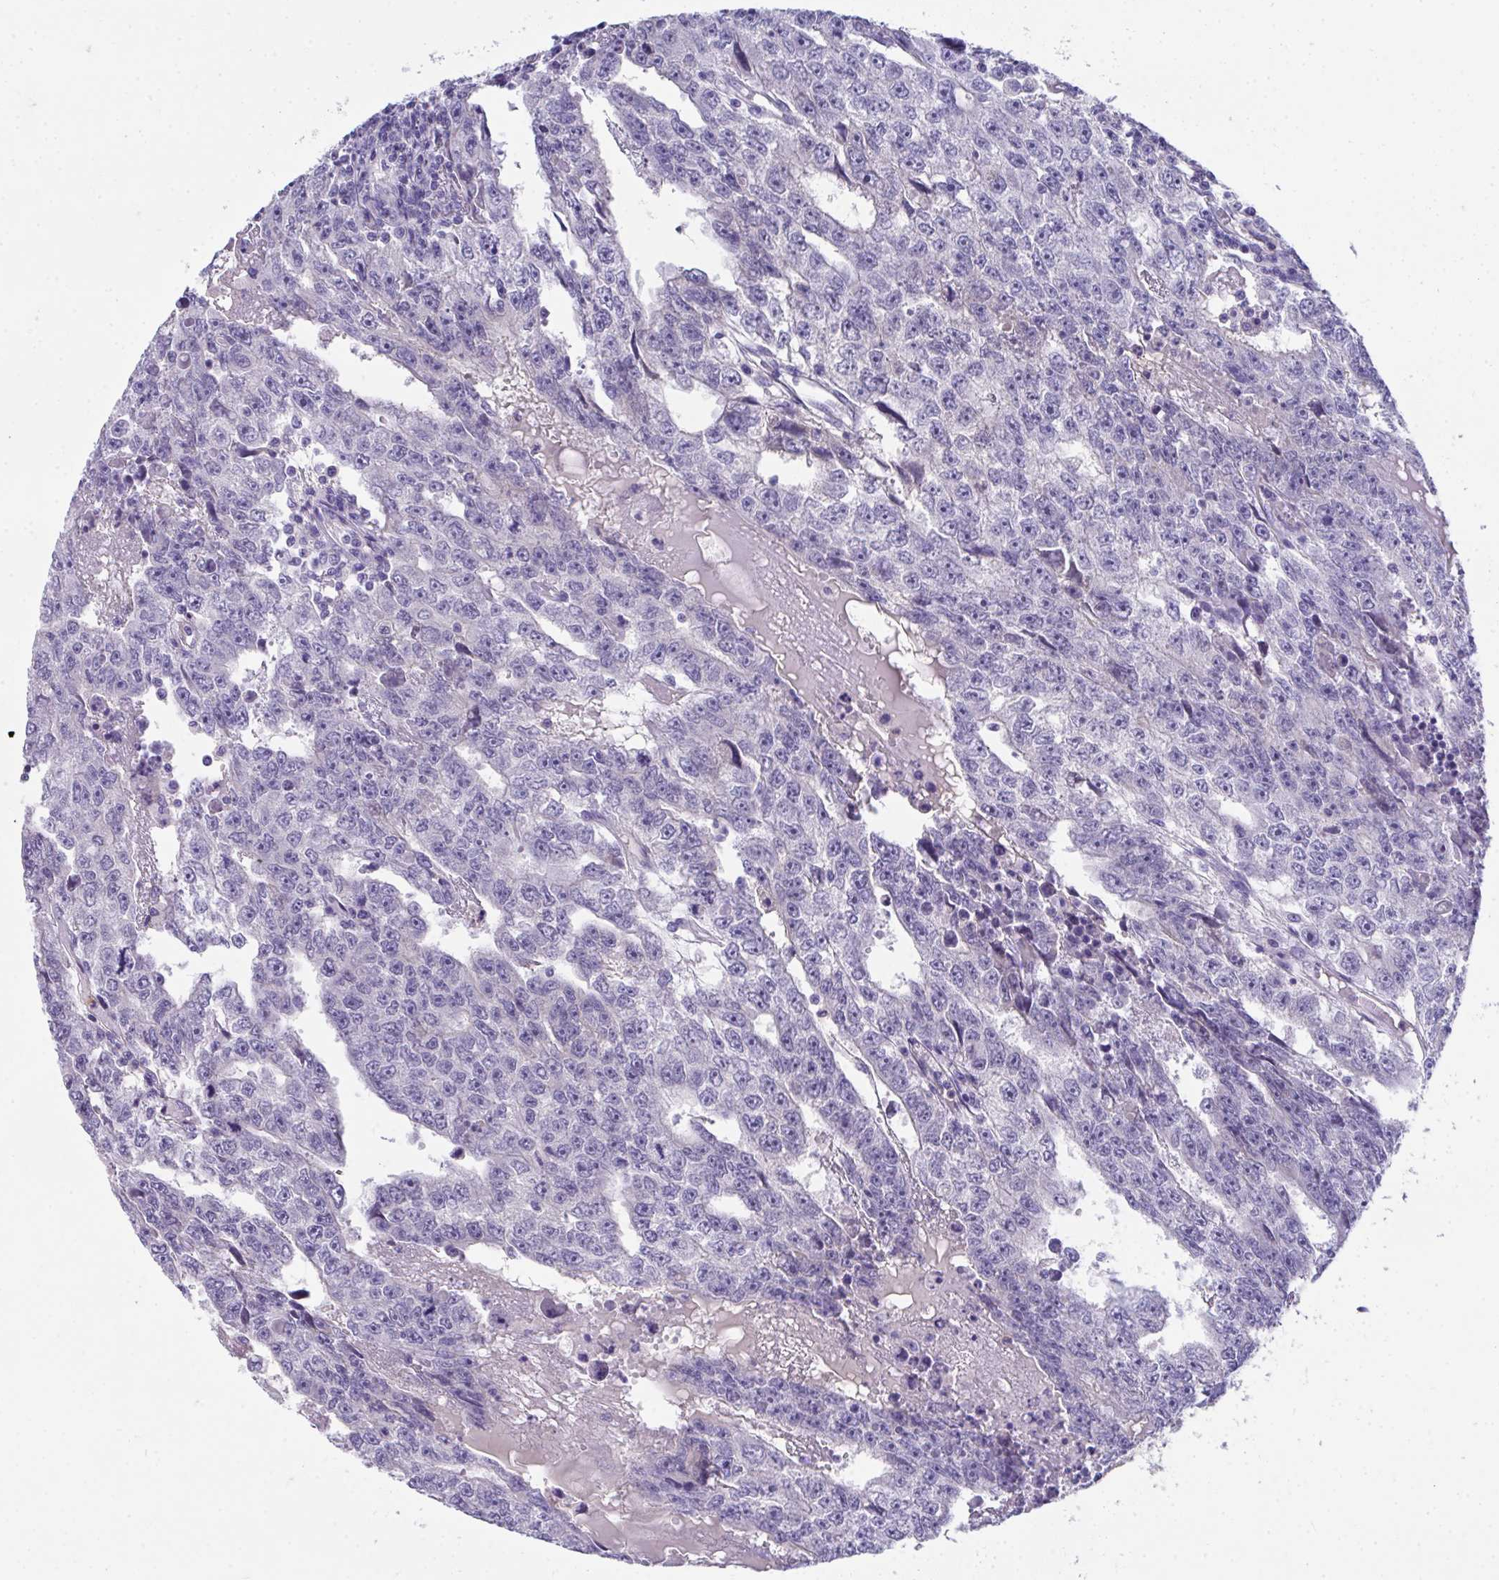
{"staining": {"intensity": "negative", "quantity": "none", "location": "none"}, "tissue": "testis cancer", "cell_type": "Tumor cells", "image_type": "cancer", "snomed": [{"axis": "morphology", "description": "Carcinoma, Embryonal, NOS"}, {"axis": "topography", "description": "Testis"}], "caption": "Tumor cells show no significant expression in testis embryonal carcinoma.", "gene": "COA5", "patient": {"sex": "male", "age": 20}}